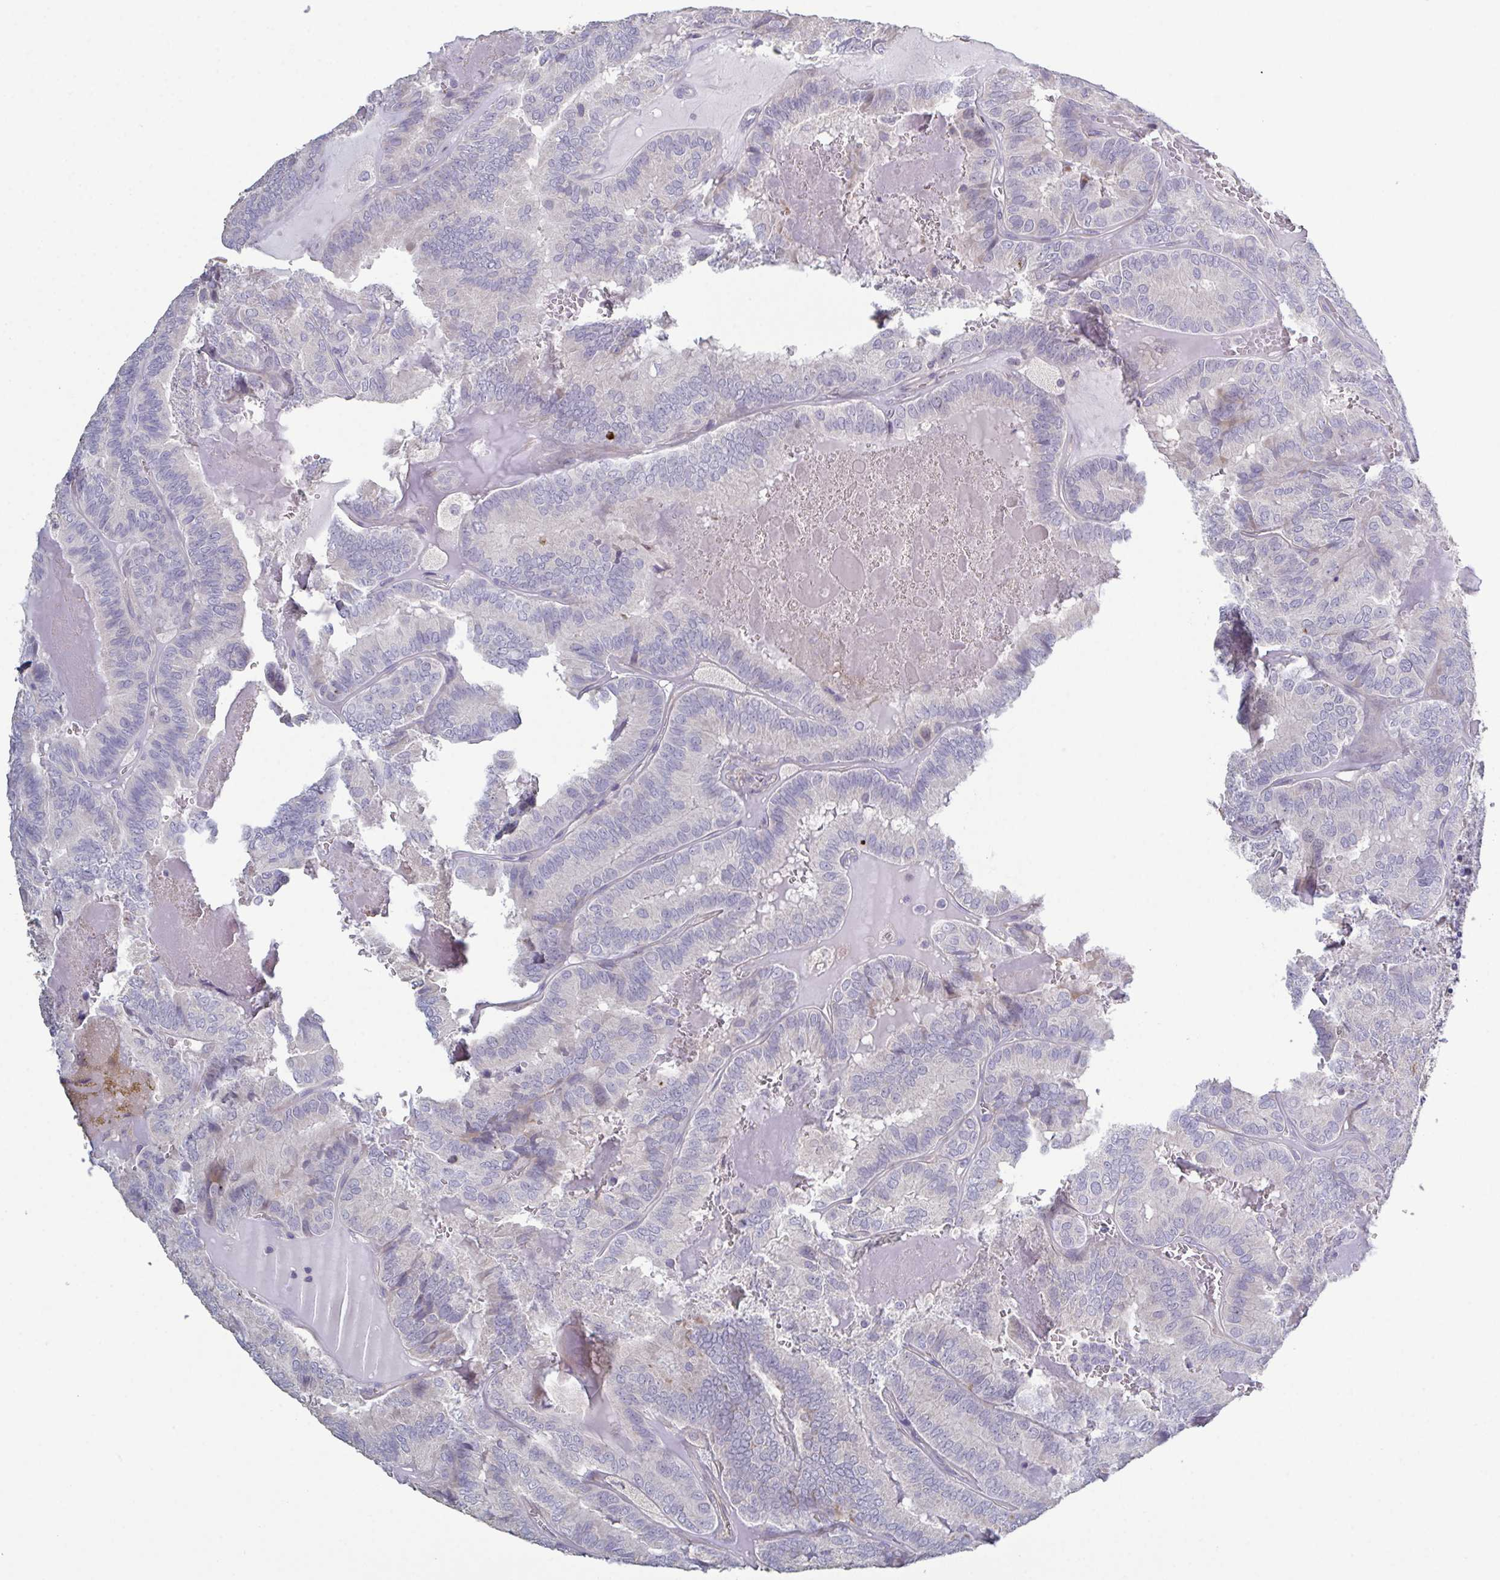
{"staining": {"intensity": "negative", "quantity": "none", "location": "none"}, "tissue": "thyroid cancer", "cell_type": "Tumor cells", "image_type": "cancer", "snomed": [{"axis": "morphology", "description": "Papillary adenocarcinoma, NOS"}, {"axis": "topography", "description": "Thyroid gland"}], "caption": "Immunohistochemistry image of neoplastic tissue: human thyroid papillary adenocarcinoma stained with DAB demonstrates no significant protein positivity in tumor cells.", "gene": "GLDC", "patient": {"sex": "female", "age": 75}}